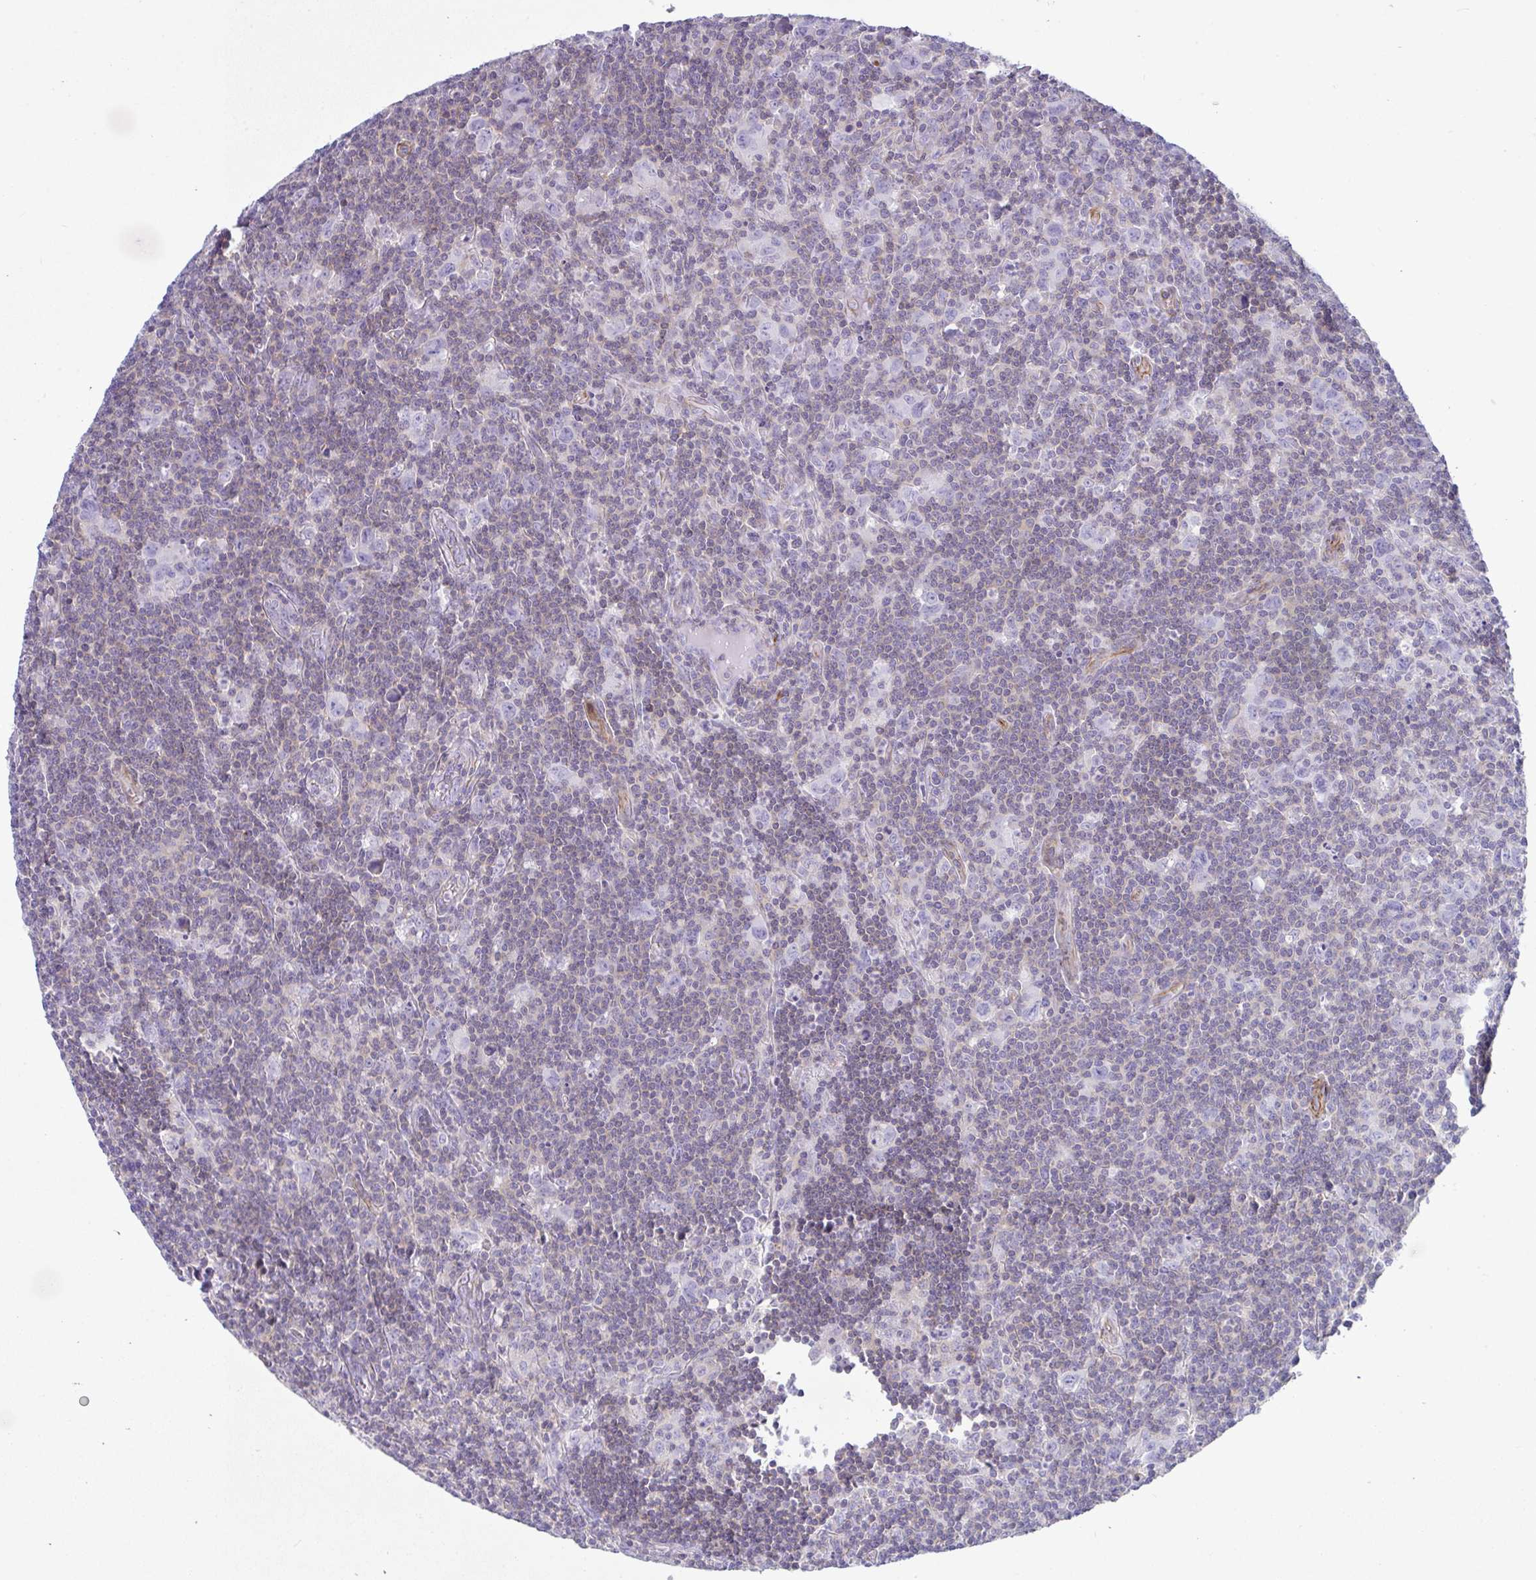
{"staining": {"intensity": "negative", "quantity": "none", "location": "none"}, "tissue": "lymphoma", "cell_type": "Tumor cells", "image_type": "cancer", "snomed": [{"axis": "morphology", "description": "Hodgkin's disease, NOS"}, {"axis": "topography", "description": "Lymph node"}], "caption": "Immunohistochemical staining of human Hodgkin's disease reveals no significant staining in tumor cells.", "gene": "CDRT15", "patient": {"sex": "female", "age": 18}}